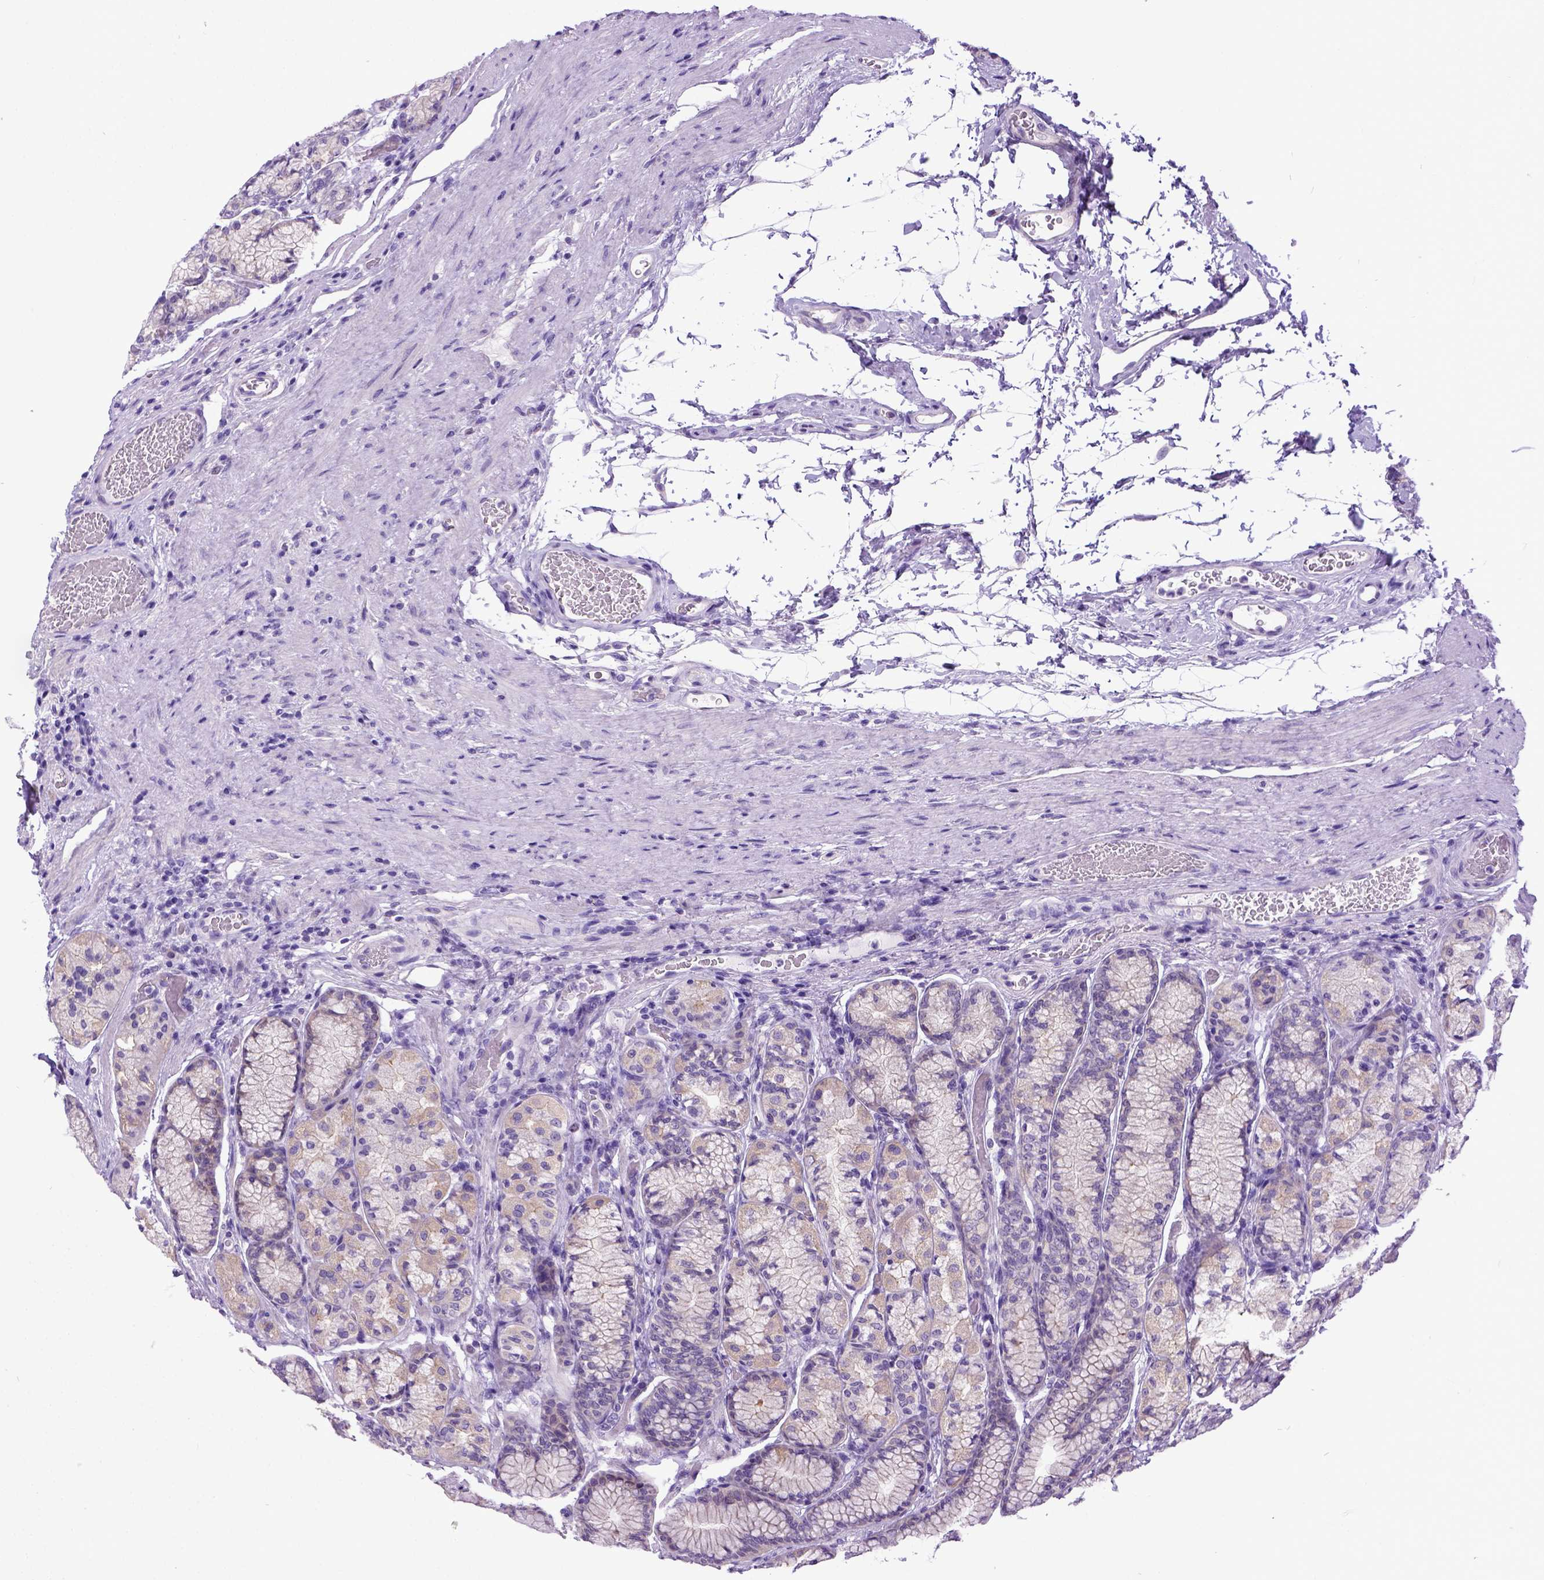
{"staining": {"intensity": "weak", "quantity": "25%-75%", "location": "cytoplasmic/membranous"}, "tissue": "stomach", "cell_type": "Glandular cells", "image_type": "normal", "snomed": [{"axis": "morphology", "description": "Normal tissue, NOS"}, {"axis": "morphology", "description": "Adenocarcinoma, NOS"}, {"axis": "morphology", "description": "Adenocarcinoma, High grade"}, {"axis": "topography", "description": "Stomach, upper"}, {"axis": "topography", "description": "Stomach"}], "caption": "This histopathology image exhibits normal stomach stained with immunohistochemistry (IHC) to label a protein in brown. The cytoplasmic/membranous of glandular cells show weak positivity for the protein. Nuclei are counter-stained blue.", "gene": "NEK5", "patient": {"sex": "female", "age": 65}}